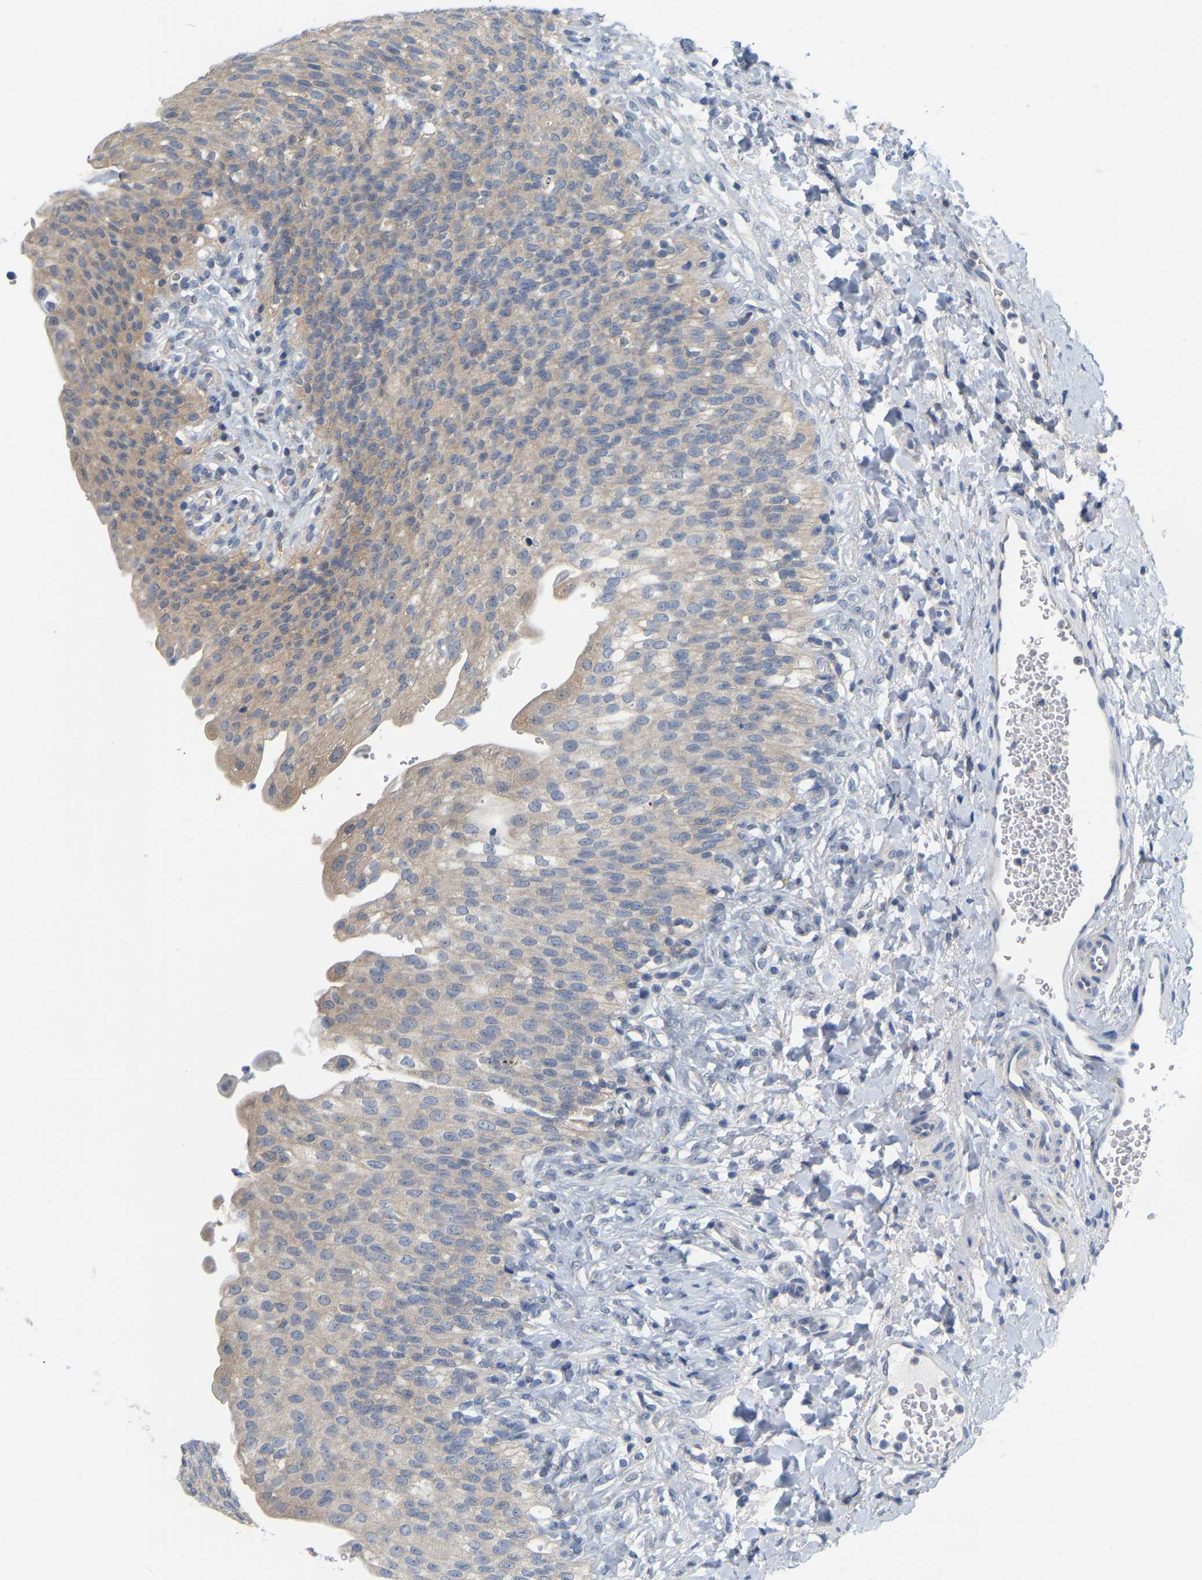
{"staining": {"intensity": "weak", "quantity": ">75%", "location": "cytoplasmic/membranous"}, "tissue": "urinary bladder", "cell_type": "Urothelial cells", "image_type": "normal", "snomed": [{"axis": "morphology", "description": "Urothelial carcinoma, High grade"}, {"axis": "topography", "description": "Urinary bladder"}], "caption": "Brown immunohistochemical staining in benign urinary bladder displays weak cytoplasmic/membranous expression in approximately >75% of urothelial cells.", "gene": "WIPI2", "patient": {"sex": "male", "age": 46}}